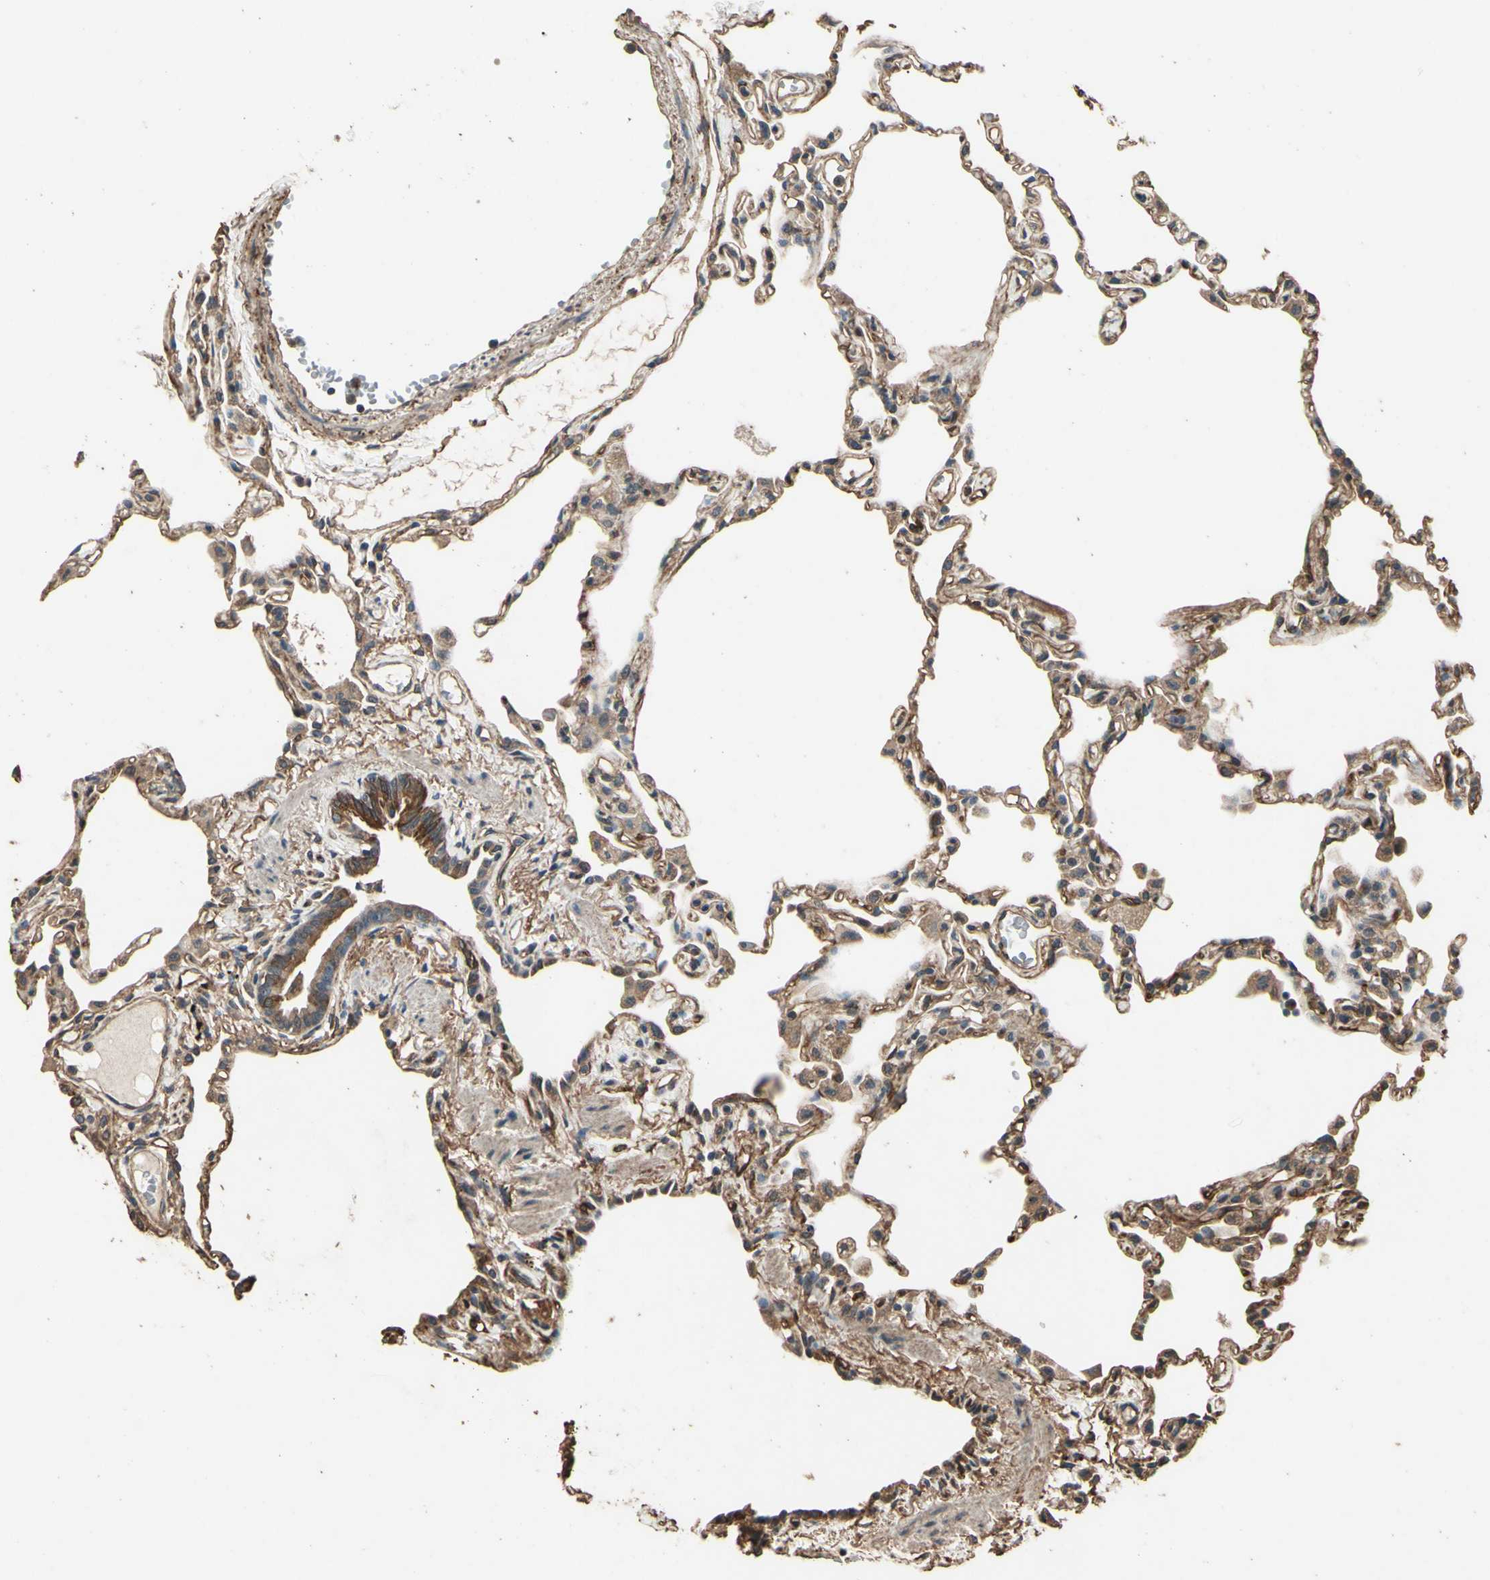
{"staining": {"intensity": "moderate", "quantity": ">75%", "location": "cytoplasmic/membranous"}, "tissue": "lung", "cell_type": "Alveolar cells", "image_type": "normal", "snomed": [{"axis": "morphology", "description": "Normal tissue, NOS"}, {"axis": "topography", "description": "Lung"}], "caption": "Human lung stained for a protein (brown) demonstrates moderate cytoplasmic/membranous positive positivity in approximately >75% of alveolar cells.", "gene": "TSPO", "patient": {"sex": "female", "age": 49}}